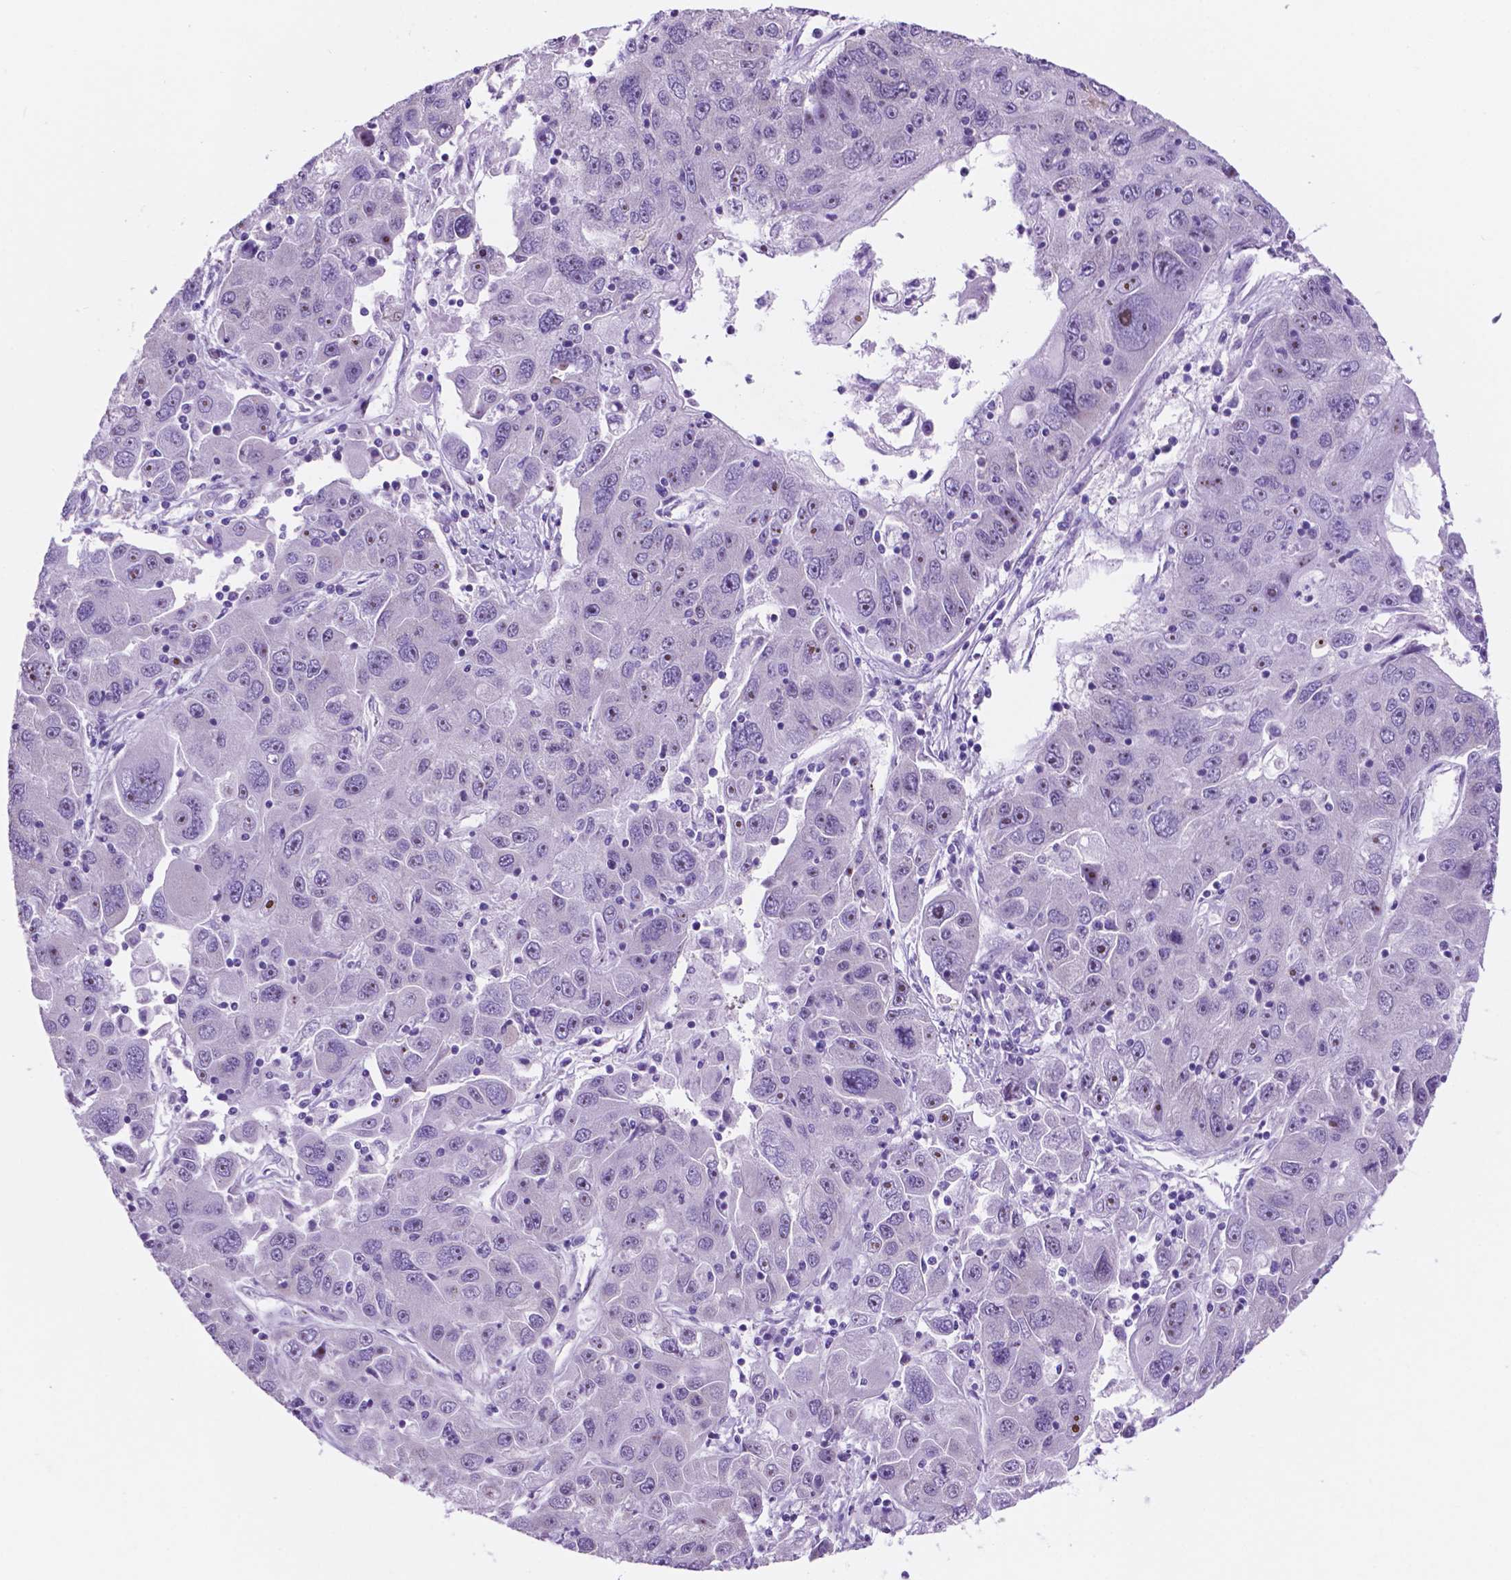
{"staining": {"intensity": "negative", "quantity": "none", "location": "none"}, "tissue": "stomach cancer", "cell_type": "Tumor cells", "image_type": "cancer", "snomed": [{"axis": "morphology", "description": "Adenocarcinoma, NOS"}, {"axis": "topography", "description": "Stomach"}], "caption": "DAB immunohistochemical staining of stomach cancer (adenocarcinoma) demonstrates no significant expression in tumor cells.", "gene": "SPDYA", "patient": {"sex": "male", "age": 56}}